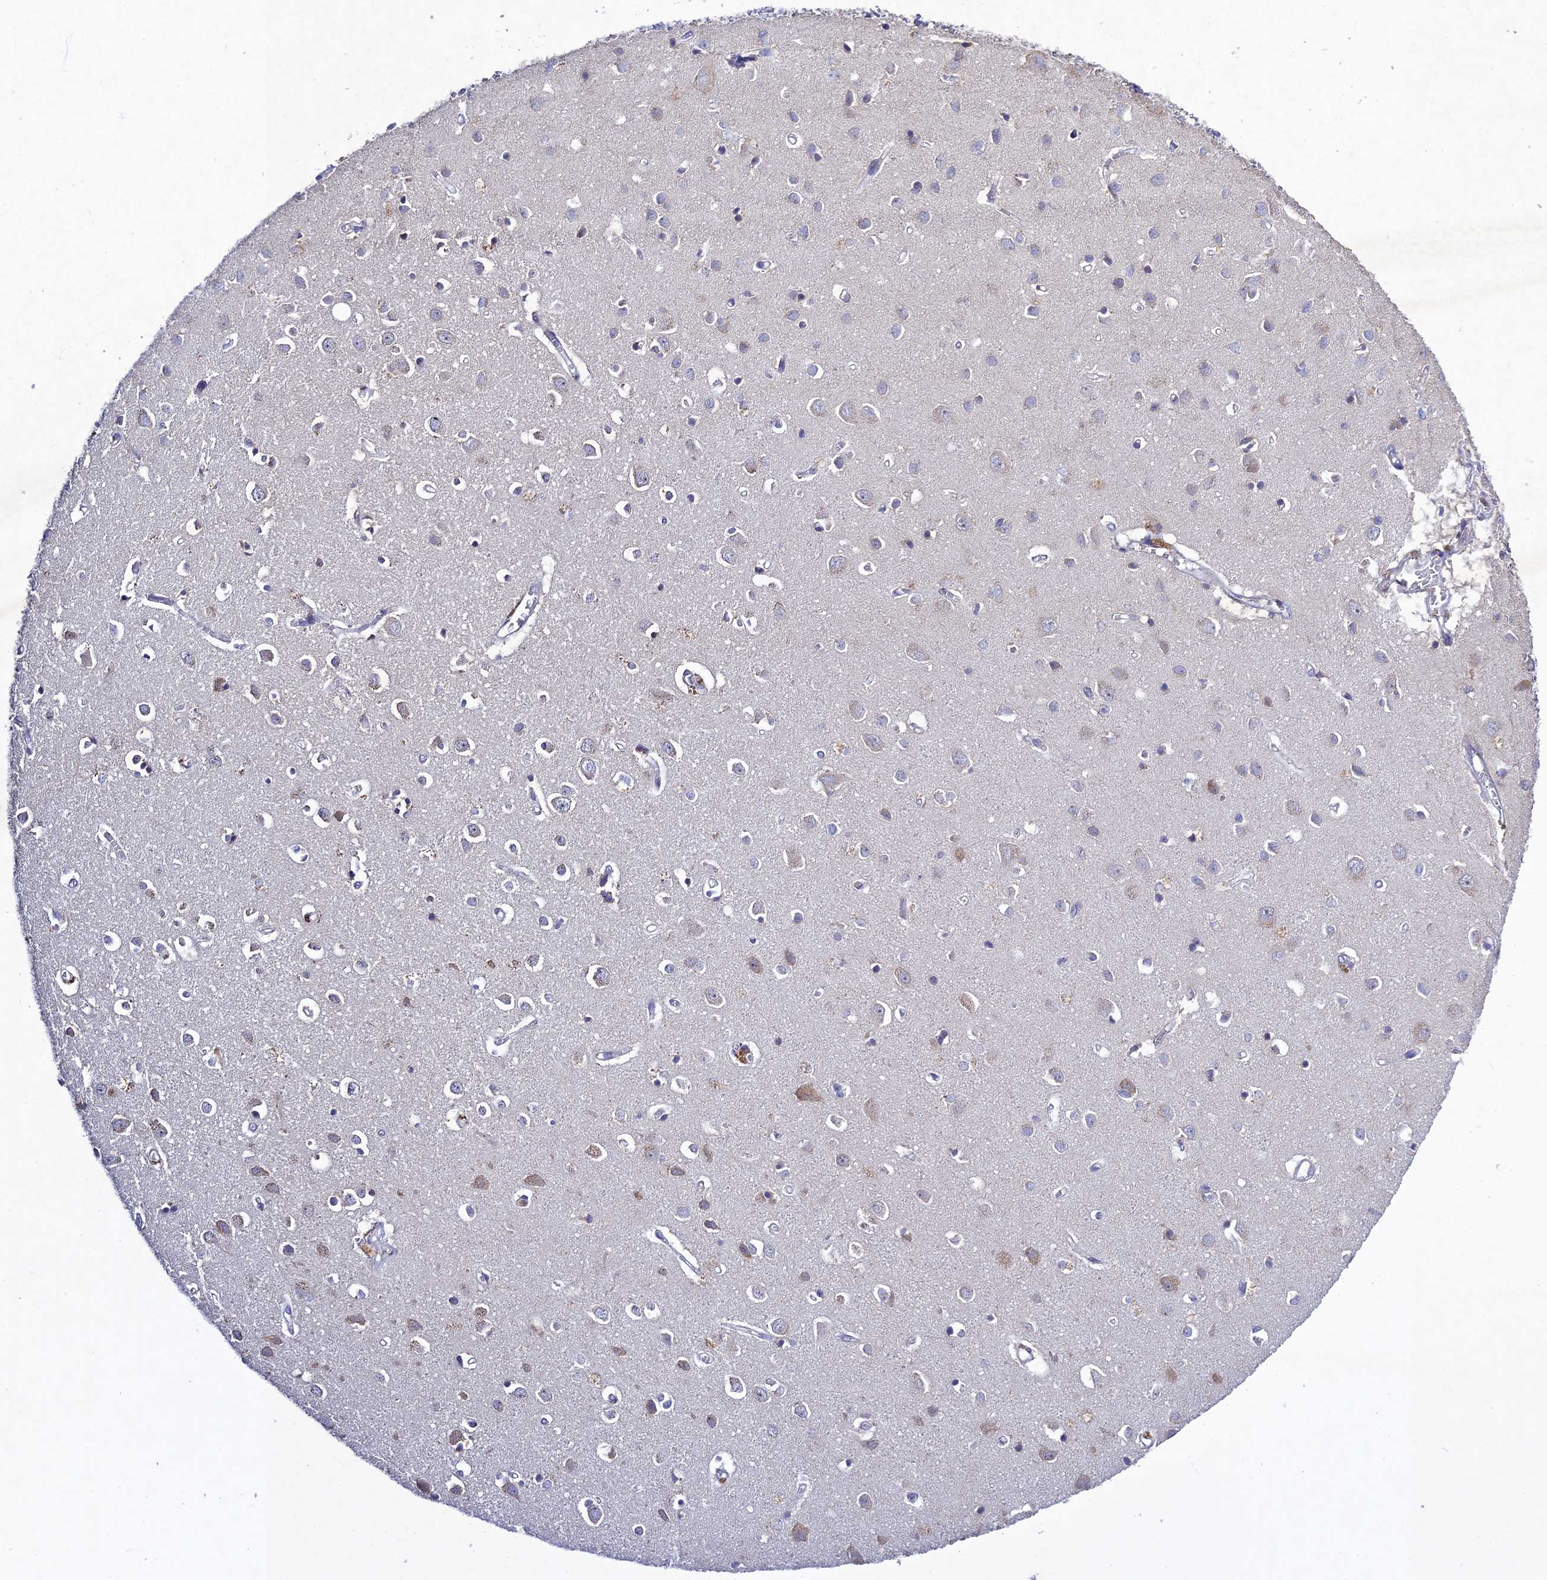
{"staining": {"intensity": "negative", "quantity": "none", "location": "none"}, "tissue": "cerebral cortex", "cell_type": "Endothelial cells", "image_type": "normal", "snomed": [{"axis": "morphology", "description": "Normal tissue, NOS"}, {"axis": "topography", "description": "Cerebral cortex"}], "caption": "Endothelial cells are negative for protein expression in normal human cerebral cortex.", "gene": "CHST5", "patient": {"sex": "female", "age": 64}}